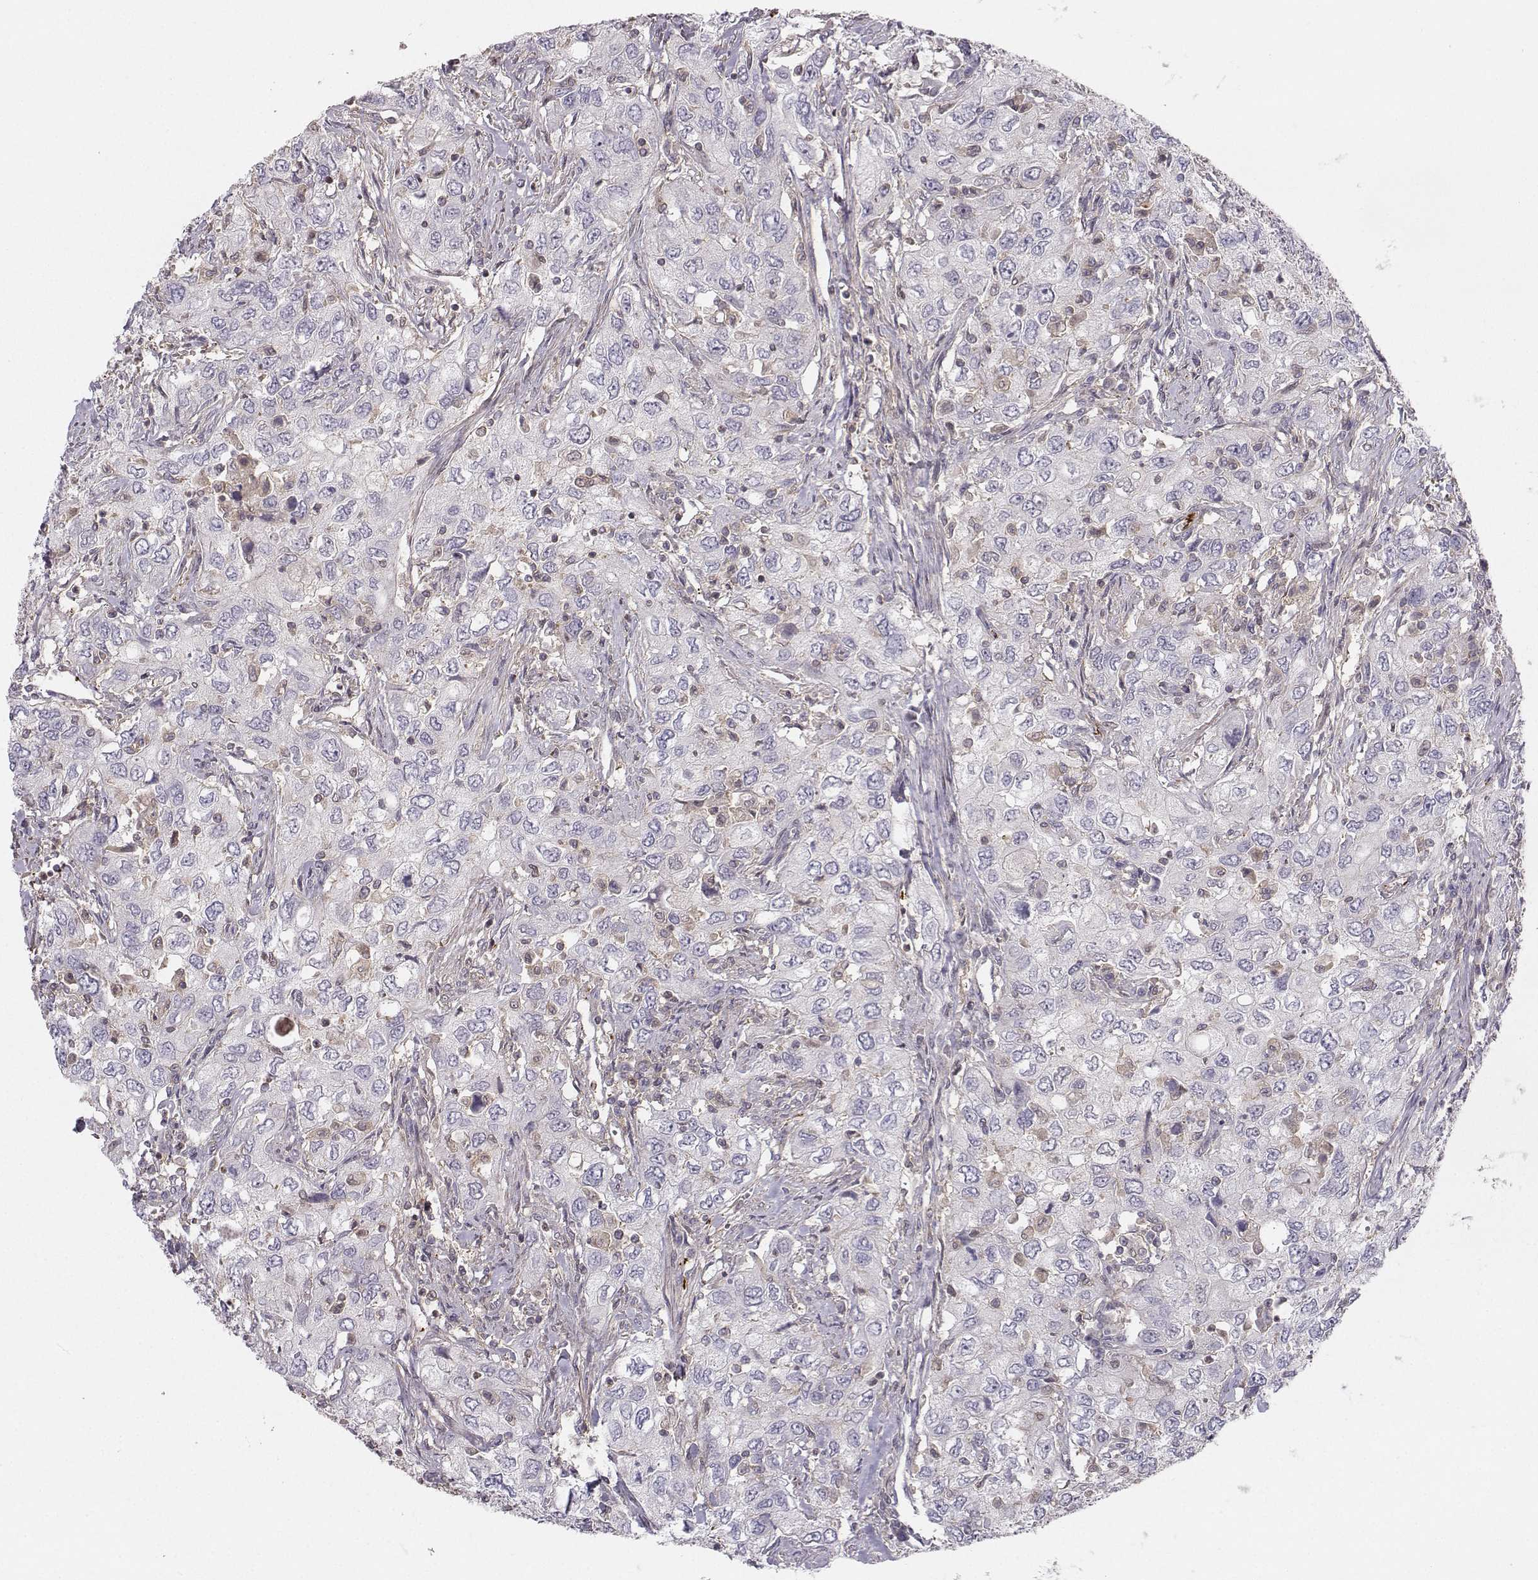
{"staining": {"intensity": "negative", "quantity": "none", "location": "none"}, "tissue": "urothelial cancer", "cell_type": "Tumor cells", "image_type": "cancer", "snomed": [{"axis": "morphology", "description": "Urothelial carcinoma, High grade"}, {"axis": "topography", "description": "Urinary bladder"}], "caption": "Immunohistochemistry (IHC) photomicrograph of neoplastic tissue: urothelial cancer stained with DAB exhibits no significant protein positivity in tumor cells.", "gene": "ASB16", "patient": {"sex": "male", "age": 76}}